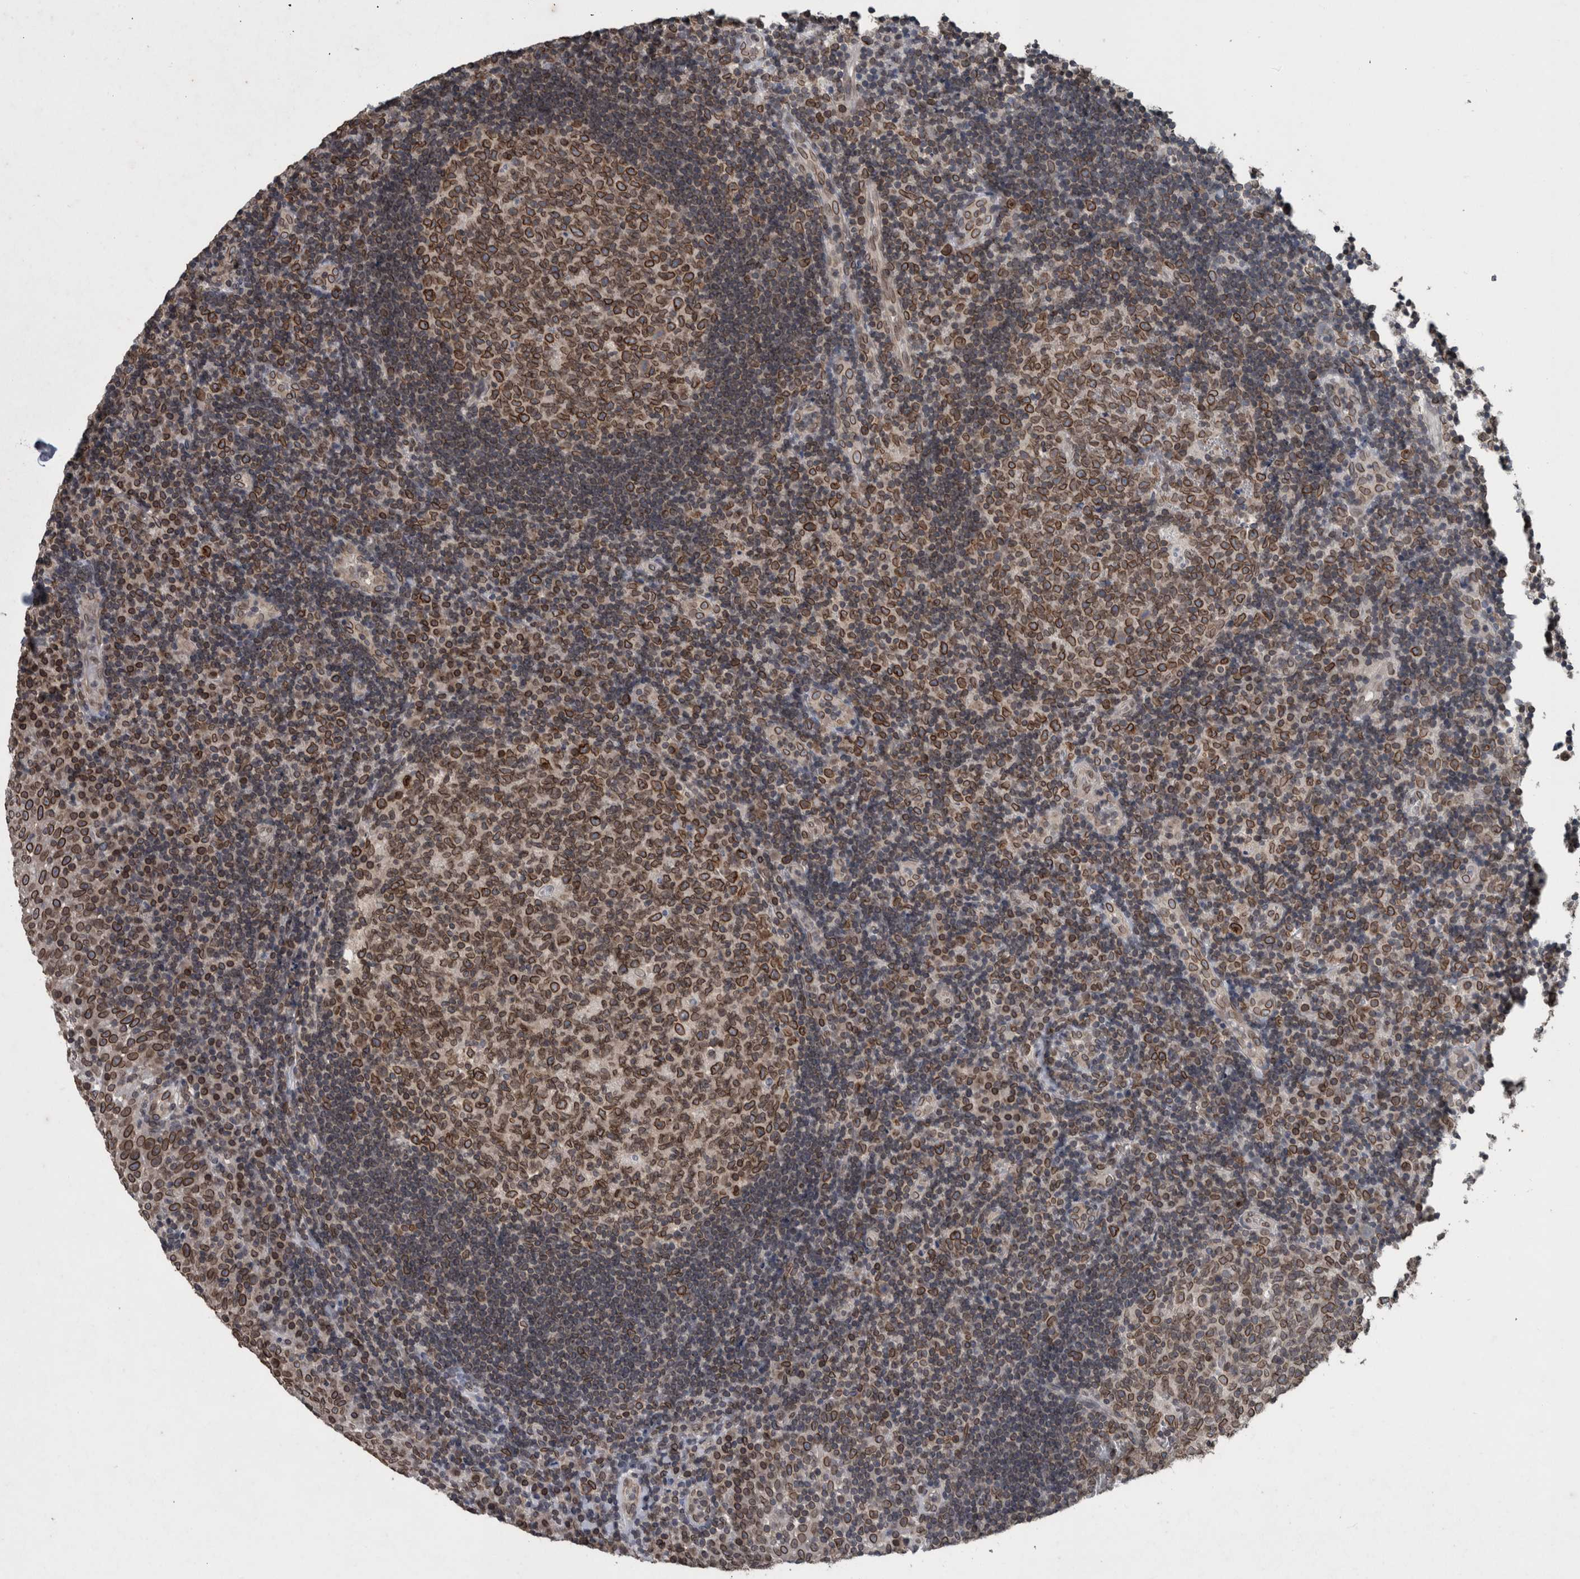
{"staining": {"intensity": "strong", "quantity": ">75%", "location": "cytoplasmic/membranous,nuclear"}, "tissue": "tonsil", "cell_type": "Germinal center cells", "image_type": "normal", "snomed": [{"axis": "morphology", "description": "Normal tissue, NOS"}, {"axis": "topography", "description": "Tonsil"}], "caption": "Brown immunohistochemical staining in unremarkable tonsil reveals strong cytoplasmic/membranous,nuclear staining in approximately >75% of germinal center cells. The protein is stained brown, and the nuclei are stained in blue (DAB (3,3'-diaminobenzidine) IHC with brightfield microscopy, high magnification).", "gene": "RANBP2", "patient": {"sex": "female", "age": 40}}